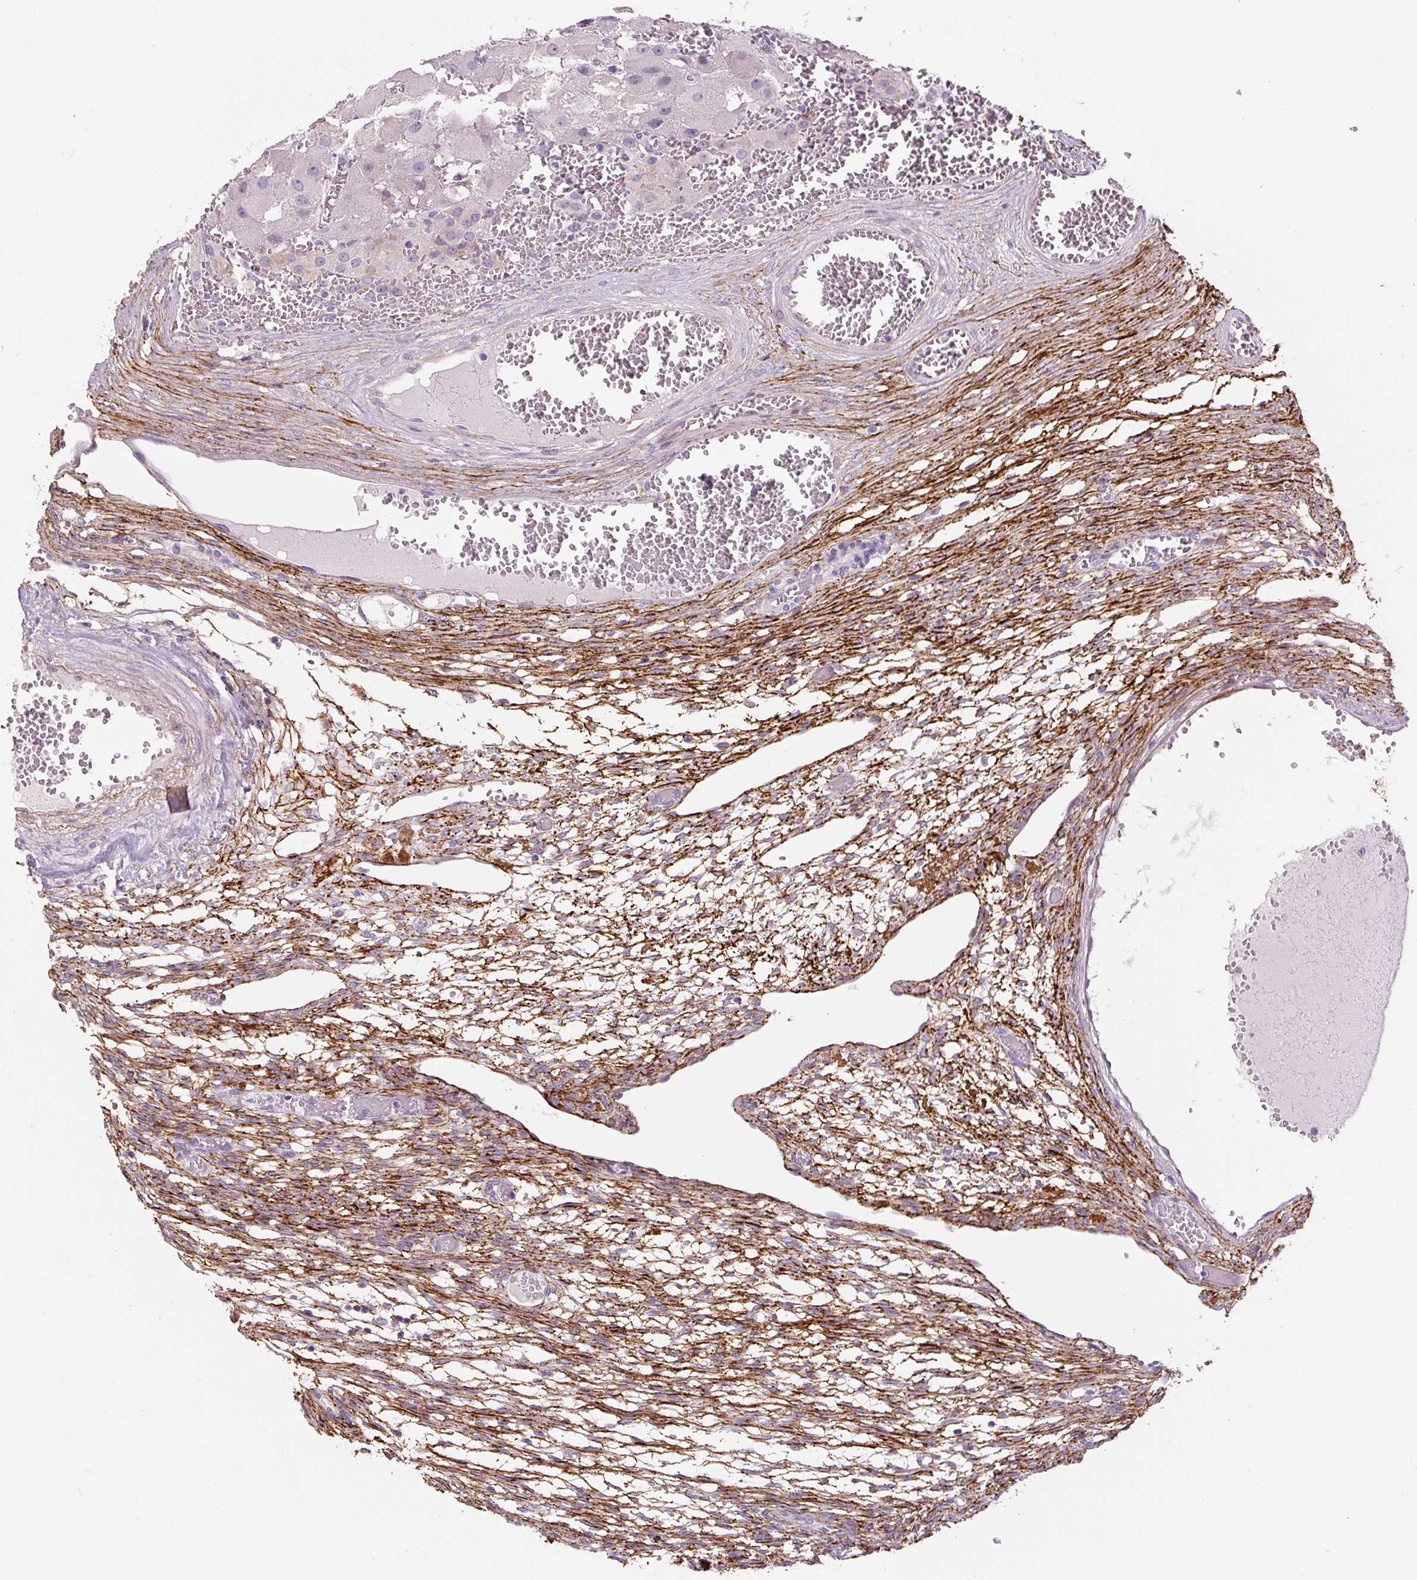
{"staining": {"intensity": "negative", "quantity": "none", "location": "none"}, "tissue": "ovary", "cell_type": "Follicle cells", "image_type": "normal", "snomed": [{"axis": "morphology", "description": "Normal tissue, NOS"}, {"axis": "topography", "description": "Ovary"}], "caption": "IHC micrograph of benign ovary stained for a protein (brown), which demonstrates no staining in follicle cells.", "gene": "FBN1", "patient": {"sex": "female", "age": 67}}